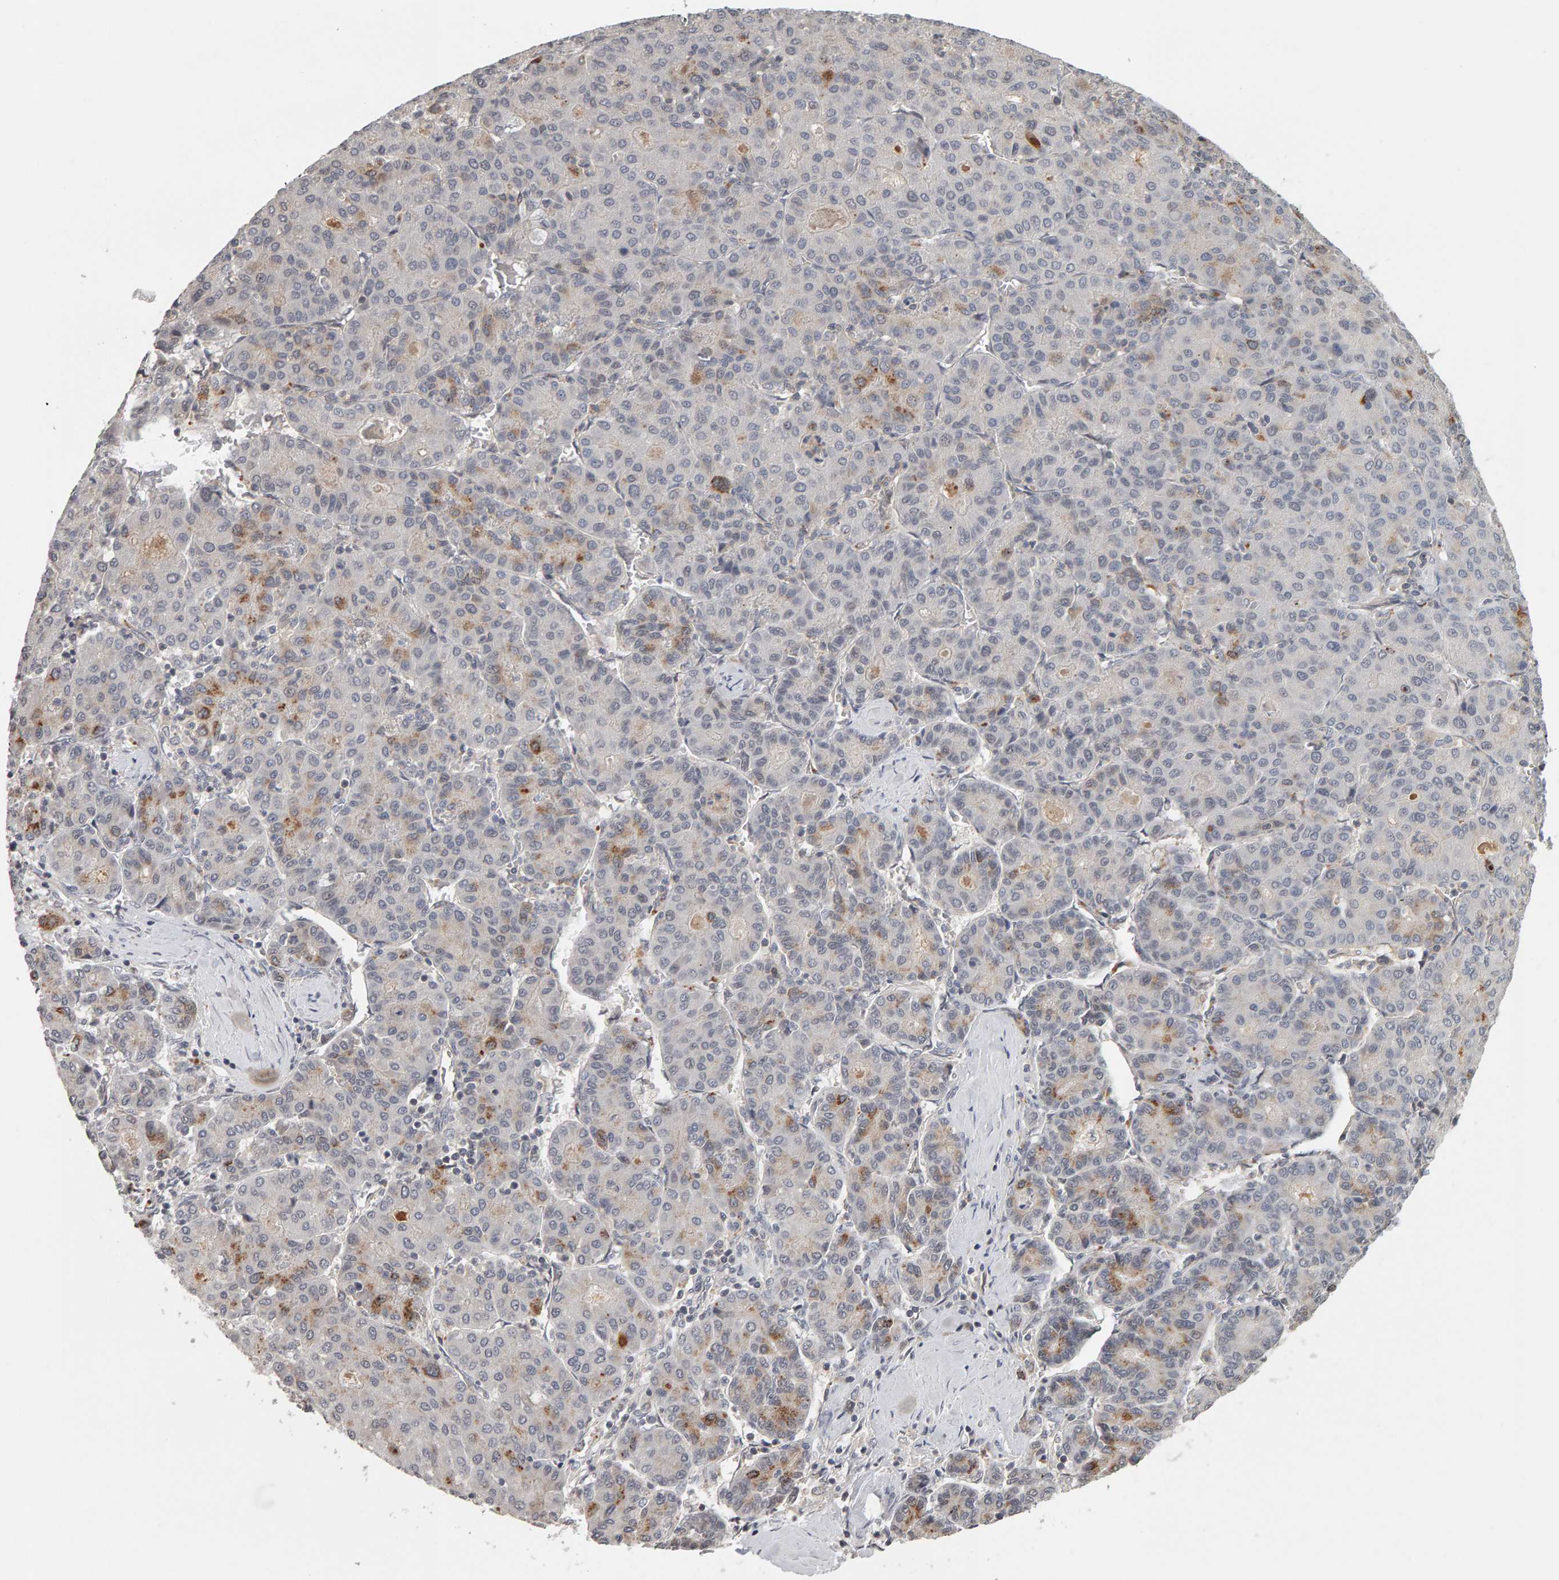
{"staining": {"intensity": "negative", "quantity": "none", "location": "none"}, "tissue": "liver cancer", "cell_type": "Tumor cells", "image_type": "cancer", "snomed": [{"axis": "morphology", "description": "Carcinoma, Hepatocellular, NOS"}, {"axis": "topography", "description": "Liver"}], "caption": "The immunohistochemistry (IHC) image has no significant expression in tumor cells of hepatocellular carcinoma (liver) tissue. (DAB immunohistochemistry visualized using brightfield microscopy, high magnification).", "gene": "TEFM", "patient": {"sex": "male", "age": 65}}